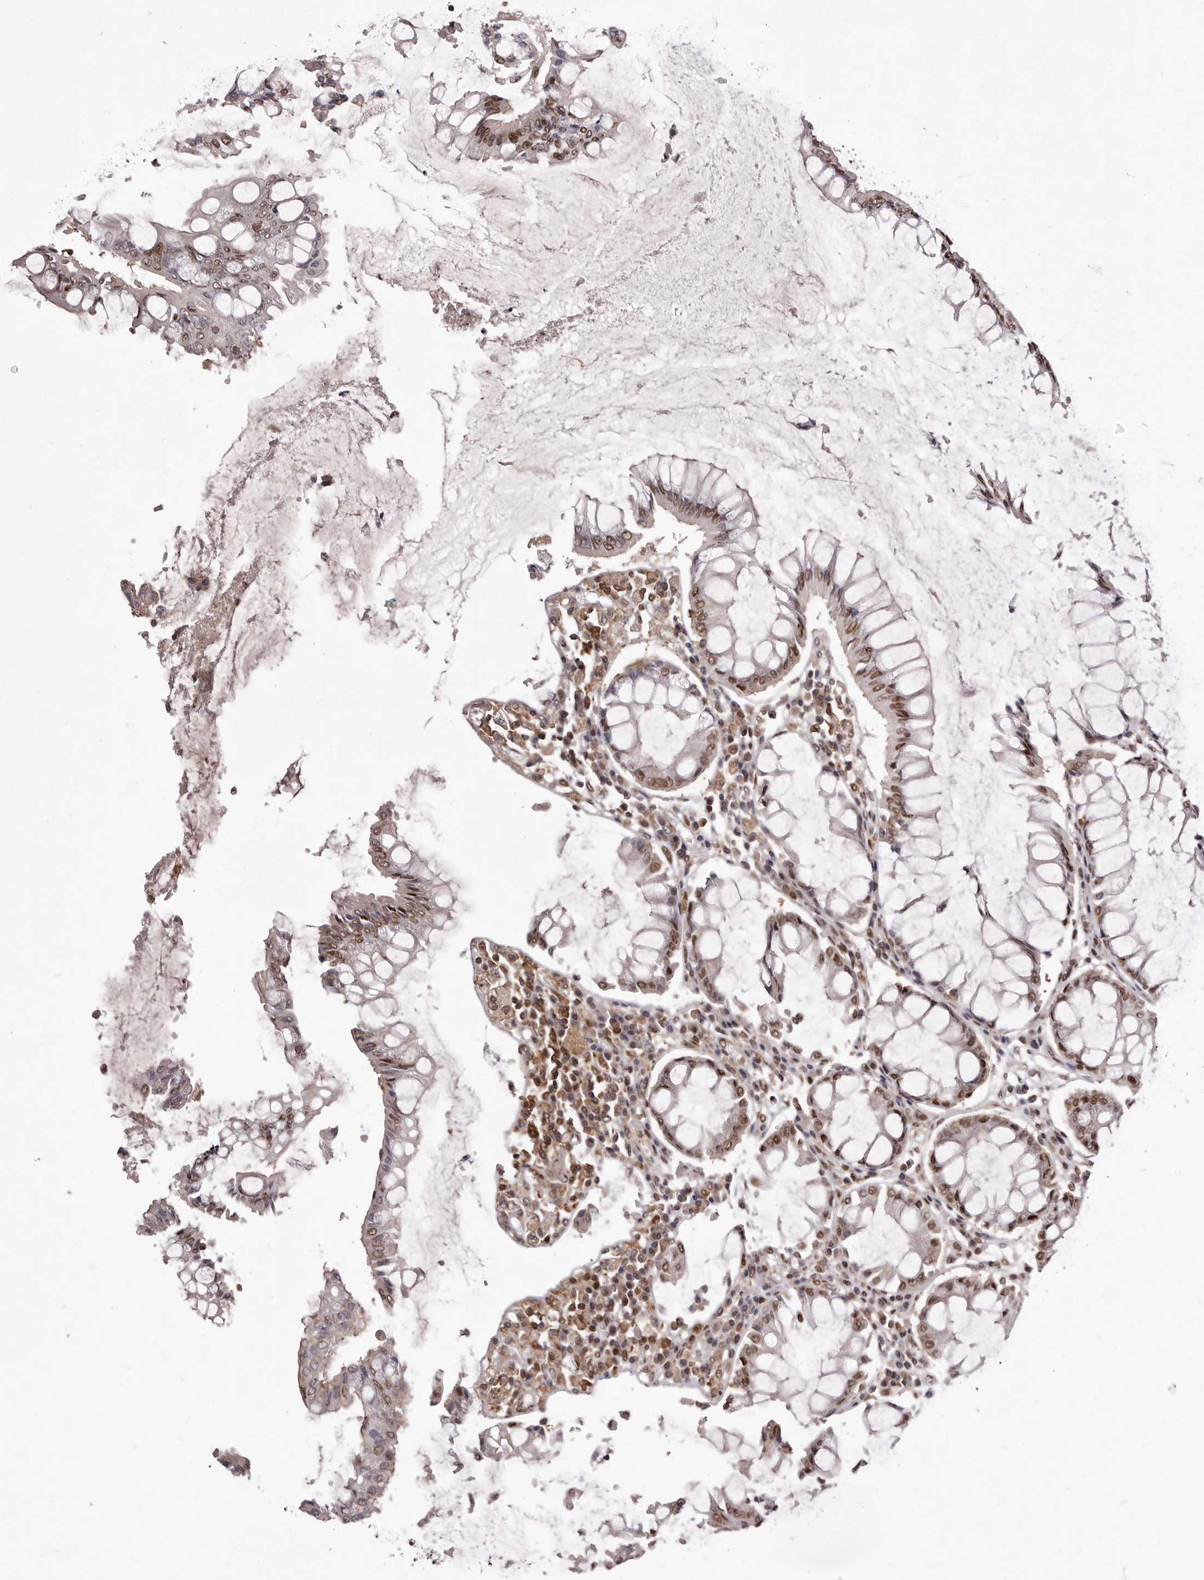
{"staining": {"intensity": "moderate", "quantity": ">75%", "location": "nuclear"}, "tissue": "colorectal cancer", "cell_type": "Tumor cells", "image_type": "cancer", "snomed": [{"axis": "morphology", "description": "Adenocarcinoma, NOS"}, {"axis": "topography", "description": "Rectum"}], "caption": "Immunohistochemical staining of human adenocarcinoma (colorectal) exhibits medium levels of moderate nuclear protein staining in approximately >75% of tumor cells.", "gene": "FBXO5", "patient": {"sex": "male", "age": 84}}